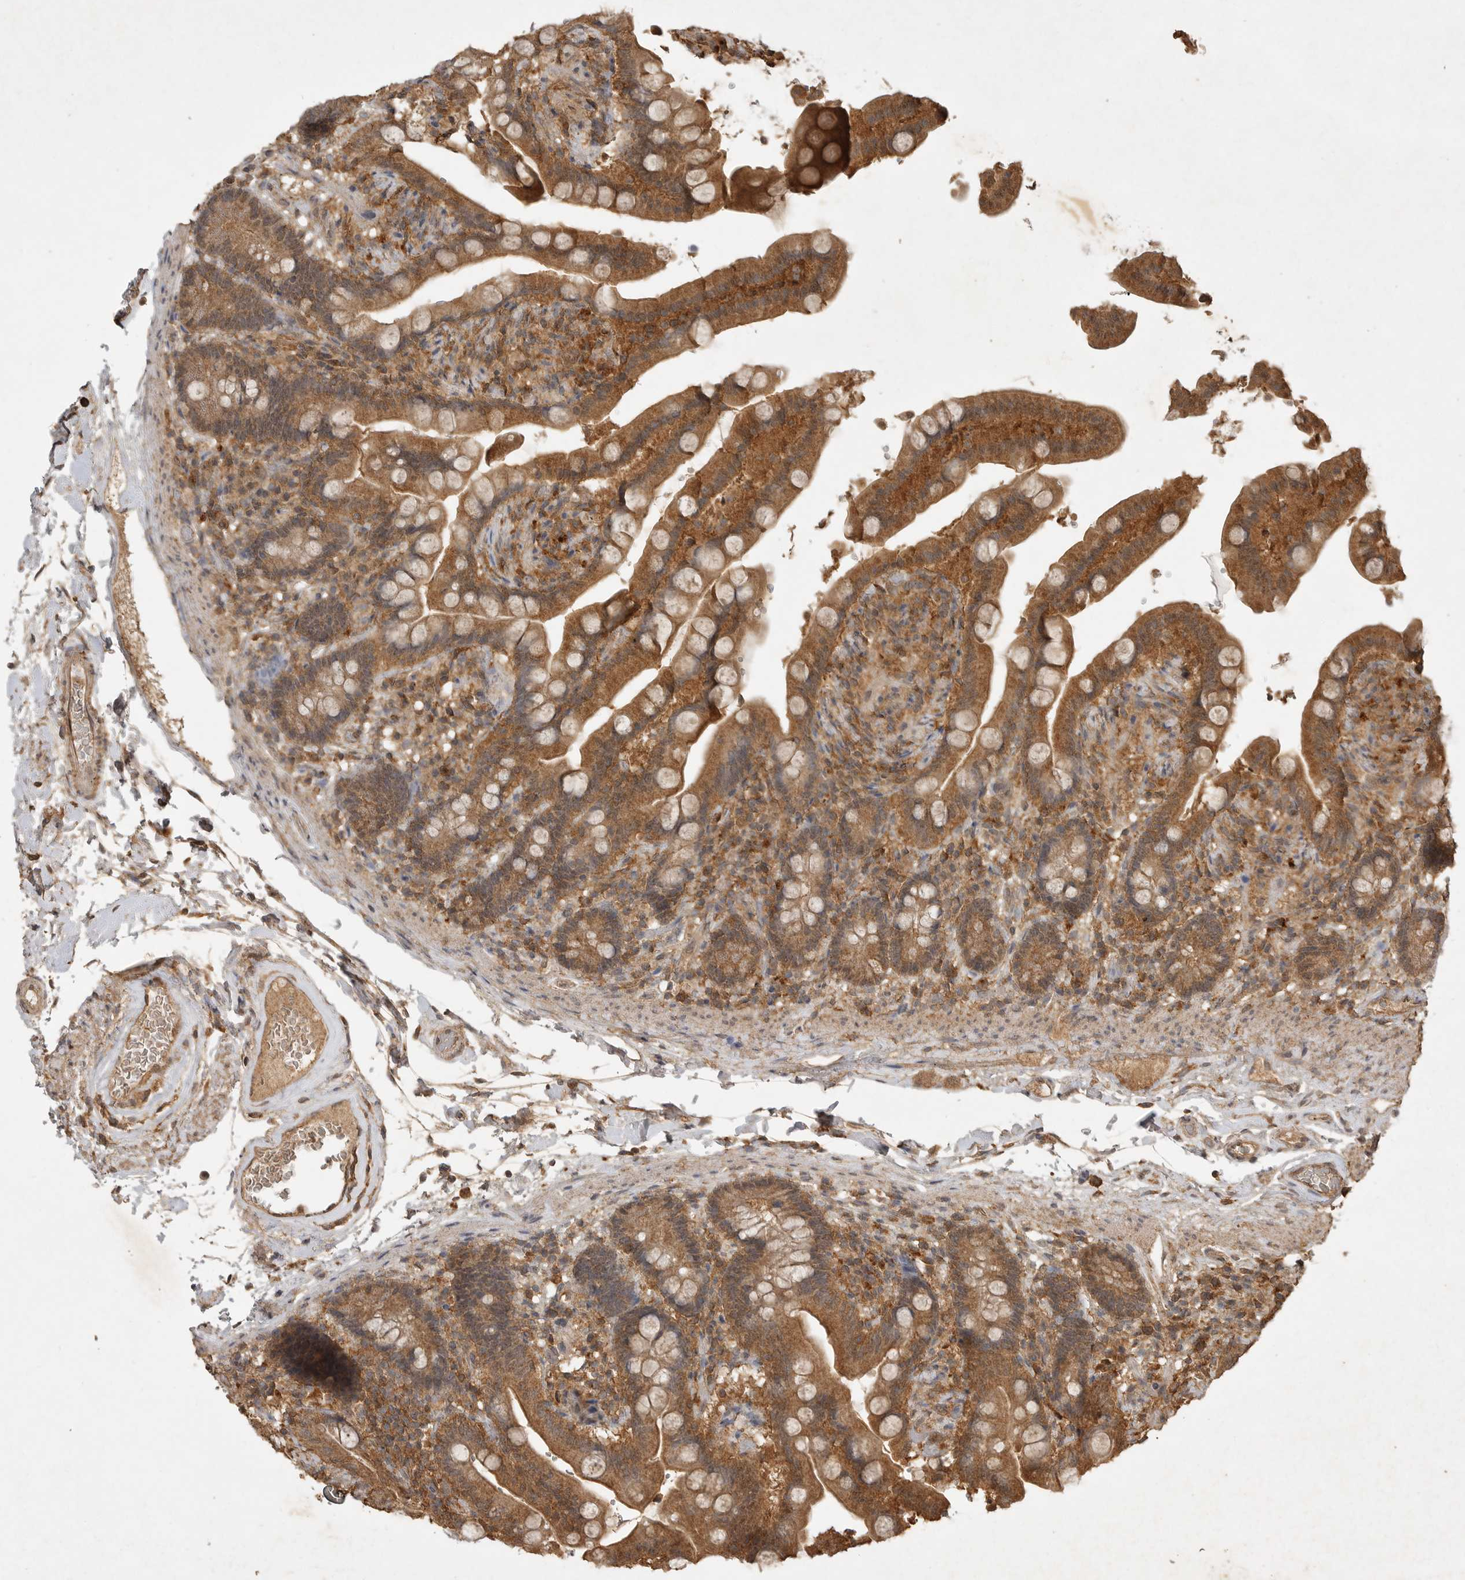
{"staining": {"intensity": "moderate", "quantity": ">75%", "location": "cytoplasmic/membranous"}, "tissue": "colon", "cell_type": "Endothelial cells", "image_type": "normal", "snomed": [{"axis": "morphology", "description": "Normal tissue, NOS"}, {"axis": "topography", "description": "Smooth muscle"}, {"axis": "topography", "description": "Colon"}], "caption": "The image demonstrates immunohistochemical staining of normal colon. There is moderate cytoplasmic/membranous positivity is present in about >75% of endothelial cells.", "gene": "ICOSLG", "patient": {"sex": "male", "age": 73}}